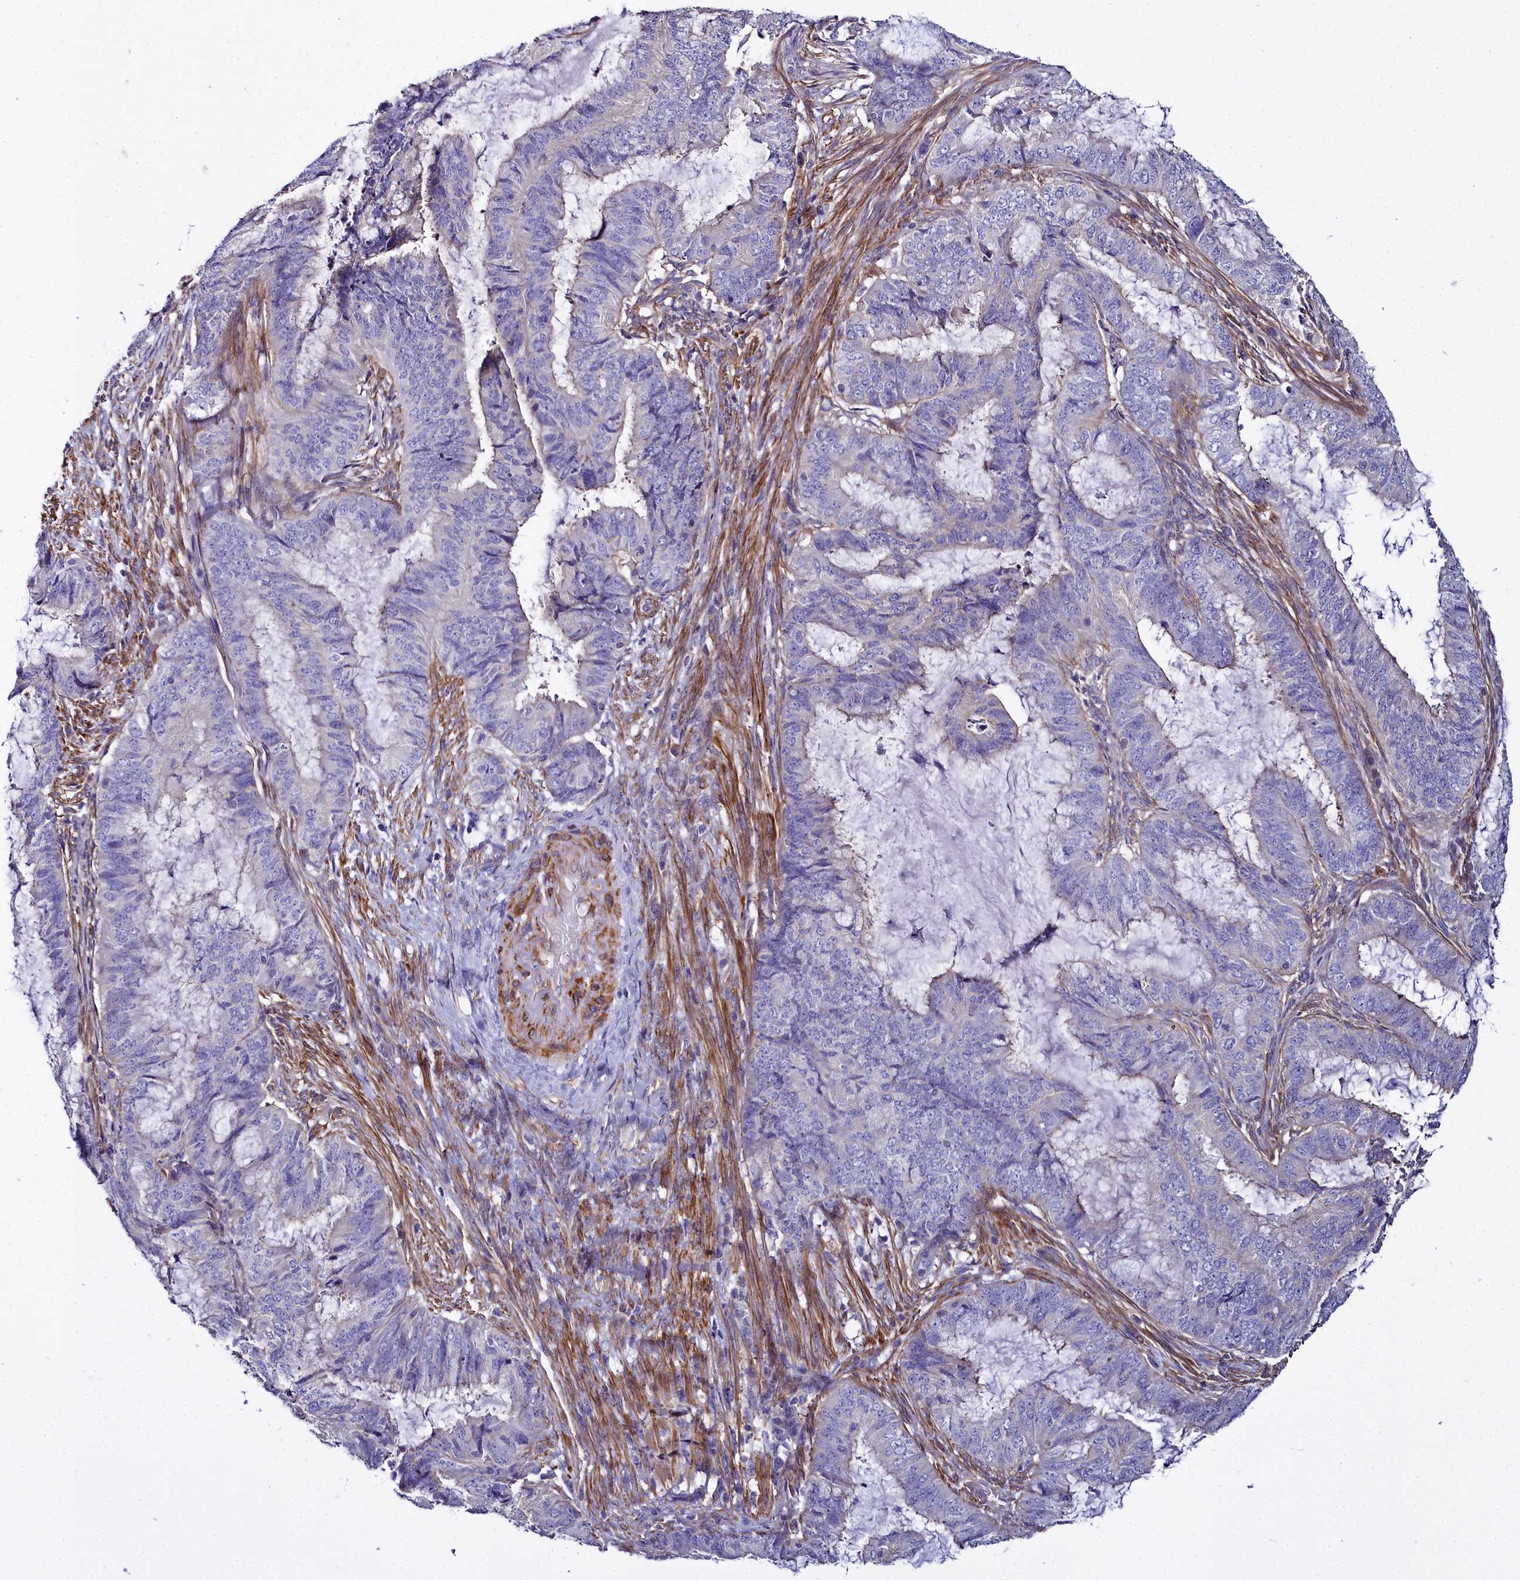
{"staining": {"intensity": "negative", "quantity": "none", "location": "none"}, "tissue": "endometrial cancer", "cell_type": "Tumor cells", "image_type": "cancer", "snomed": [{"axis": "morphology", "description": "Adenocarcinoma, NOS"}, {"axis": "topography", "description": "Endometrium"}], "caption": "The micrograph displays no staining of tumor cells in endometrial adenocarcinoma. The staining is performed using DAB brown chromogen with nuclei counter-stained in using hematoxylin.", "gene": "FADS3", "patient": {"sex": "female", "age": 51}}